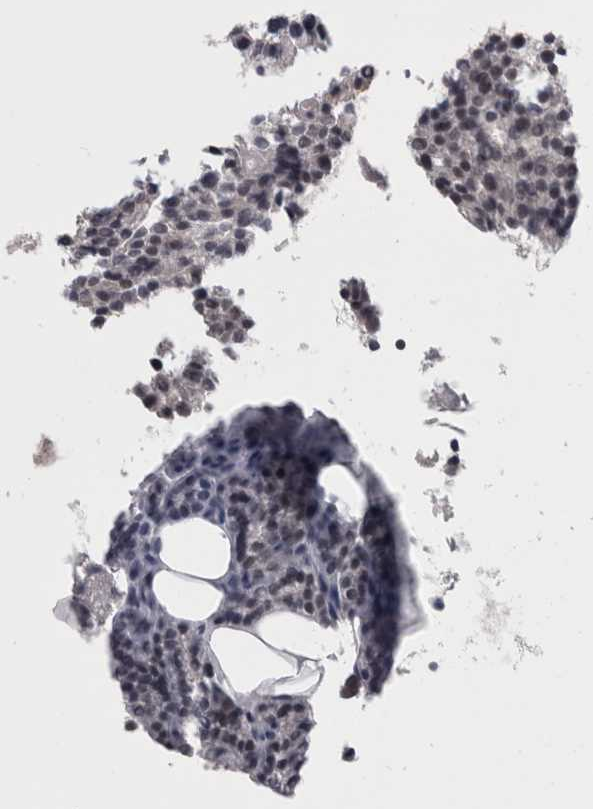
{"staining": {"intensity": "weak", "quantity": "25%-75%", "location": "nuclear"}, "tissue": "parathyroid gland", "cell_type": "Glandular cells", "image_type": "normal", "snomed": [{"axis": "morphology", "description": "Normal tissue, NOS"}, {"axis": "topography", "description": "Parathyroid gland"}], "caption": "Protein expression analysis of benign human parathyroid gland reveals weak nuclear expression in approximately 25%-75% of glandular cells. (IHC, brightfield microscopy, high magnification).", "gene": "ARID4B", "patient": {"sex": "female", "age": 85}}